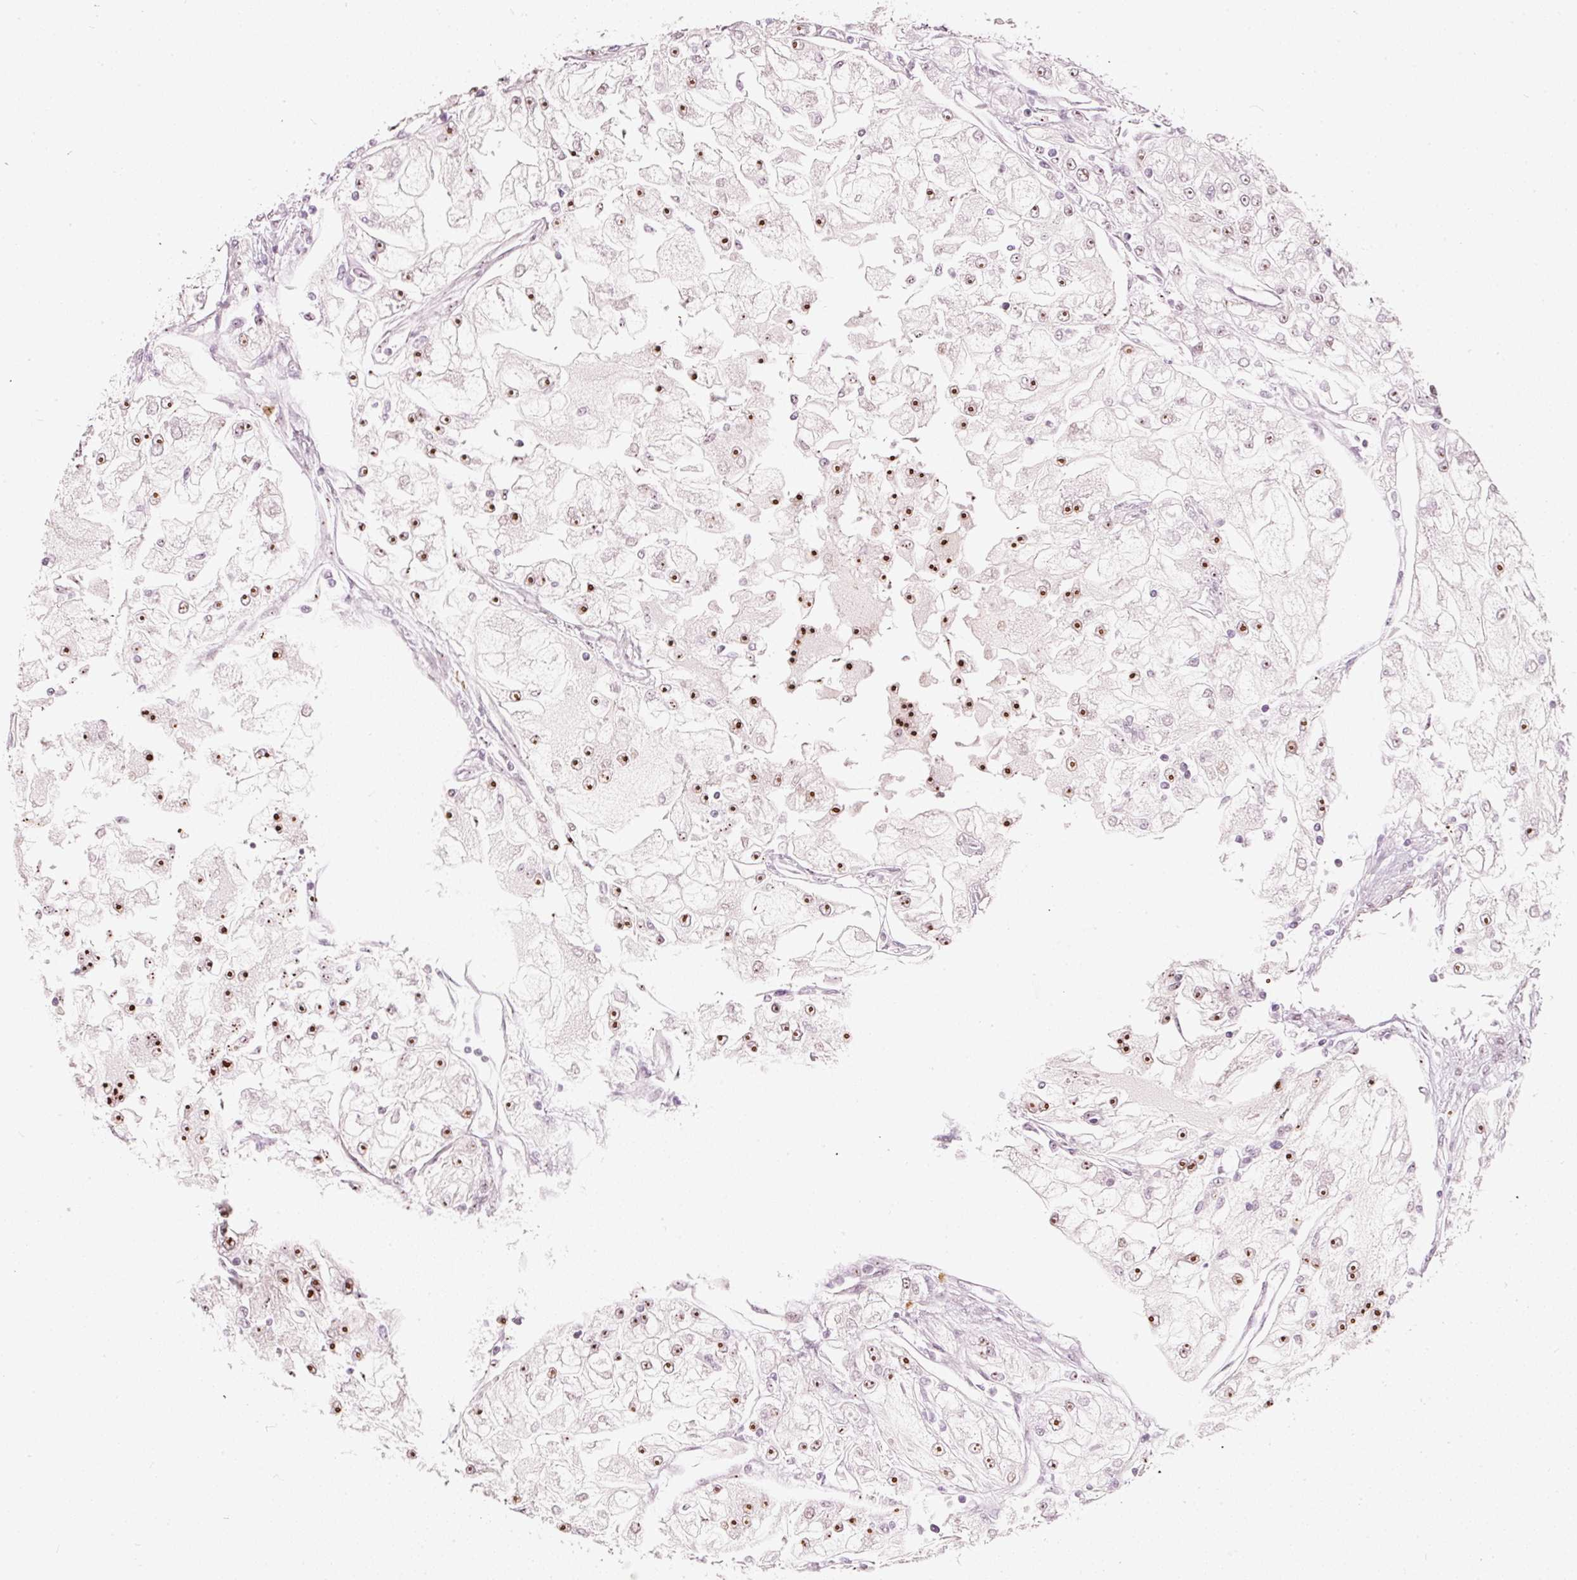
{"staining": {"intensity": "strong", "quantity": ">75%", "location": "nuclear"}, "tissue": "renal cancer", "cell_type": "Tumor cells", "image_type": "cancer", "snomed": [{"axis": "morphology", "description": "Adenocarcinoma, NOS"}, {"axis": "topography", "description": "Kidney"}], "caption": "Strong nuclear positivity for a protein is identified in about >75% of tumor cells of renal cancer using IHC.", "gene": "MXRA8", "patient": {"sex": "female", "age": 72}}